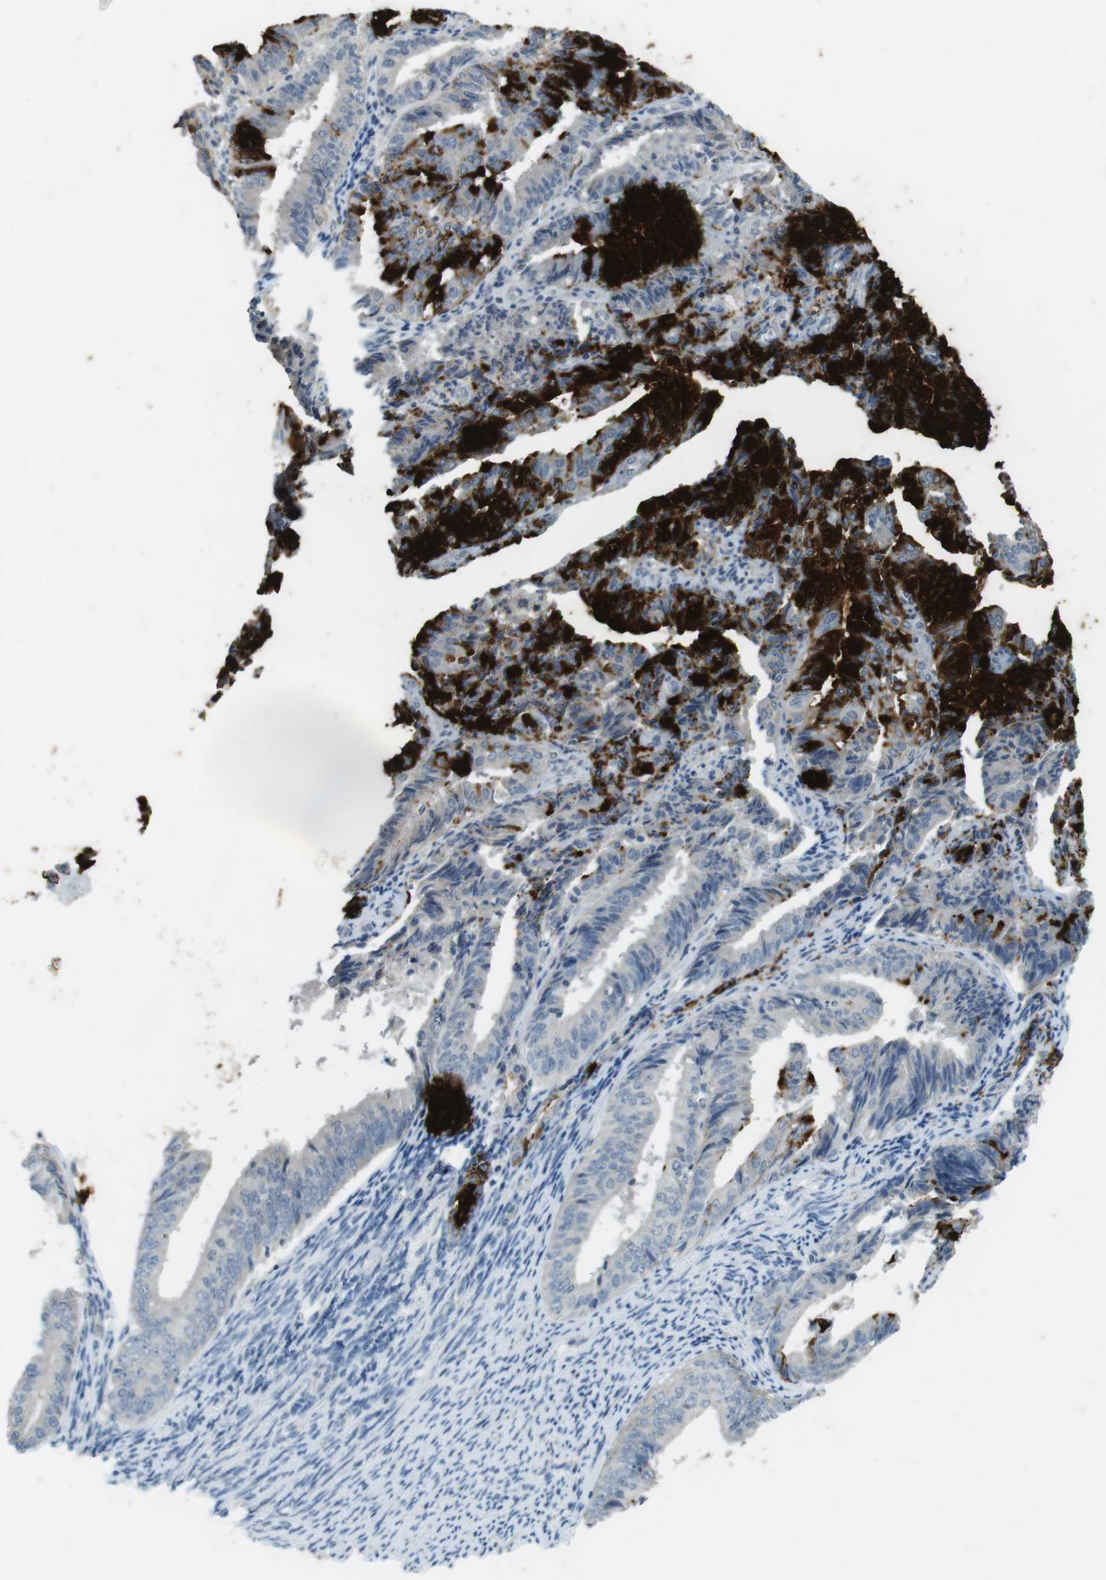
{"staining": {"intensity": "strong", "quantity": "25%-75%", "location": "cytoplasmic/membranous"}, "tissue": "endometrial cancer", "cell_type": "Tumor cells", "image_type": "cancer", "snomed": [{"axis": "morphology", "description": "Adenocarcinoma, NOS"}, {"axis": "topography", "description": "Endometrium"}], "caption": "Protein expression by immunohistochemistry (IHC) displays strong cytoplasmic/membranous expression in approximately 25%-75% of tumor cells in endometrial adenocarcinoma. (DAB (3,3'-diaminobenzidine) IHC, brown staining for protein, blue staining for nuclei).", "gene": "MUC5B", "patient": {"sex": "female", "age": 63}}